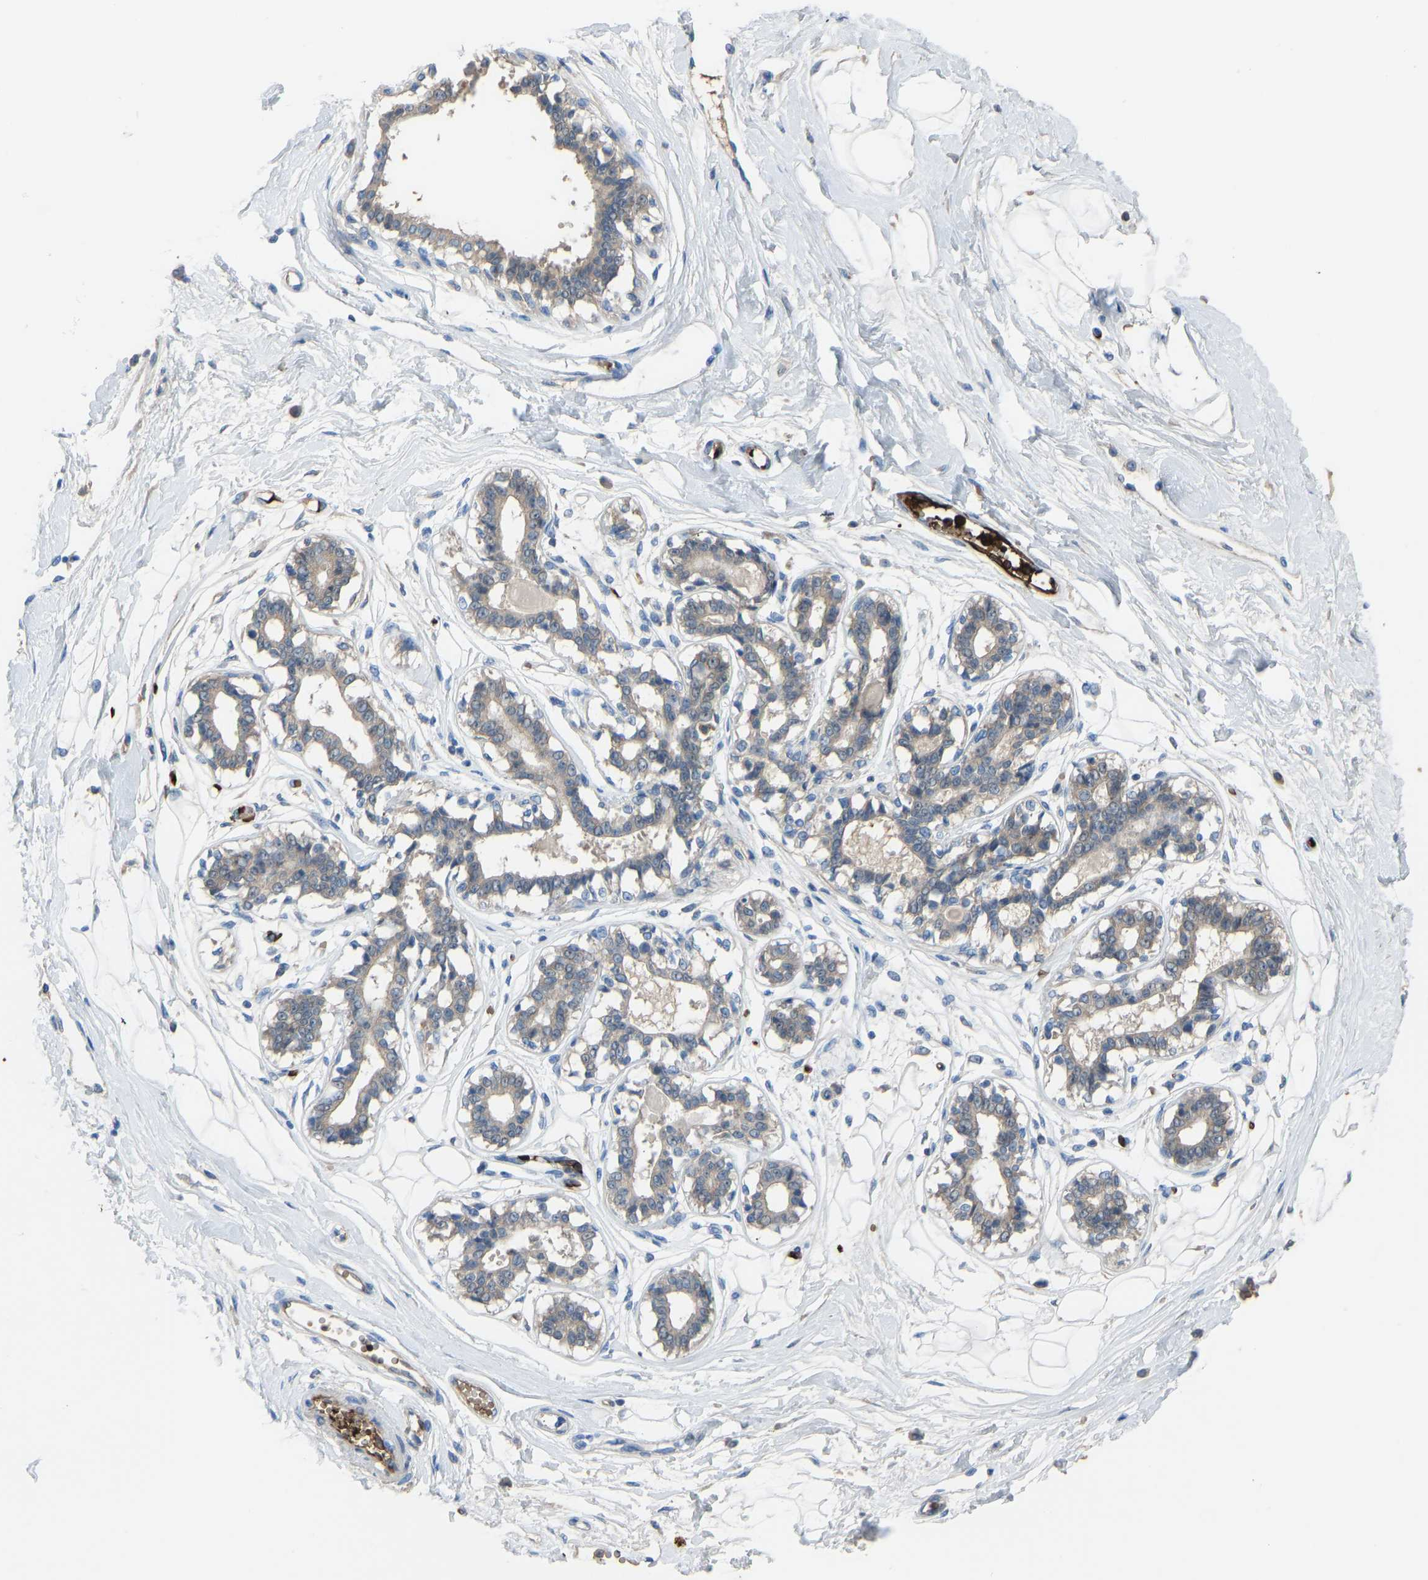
{"staining": {"intensity": "negative", "quantity": "none", "location": "none"}, "tissue": "breast", "cell_type": "Adipocytes", "image_type": "normal", "snomed": [{"axis": "morphology", "description": "Normal tissue, NOS"}, {"axis": "topography", "description": "Breast"}], "caption": "Human breast stained for a protein using IHC displays no expression in adipocytes.", "gene": "PIGS", "patient": {"sex": "female", "age": 45}}